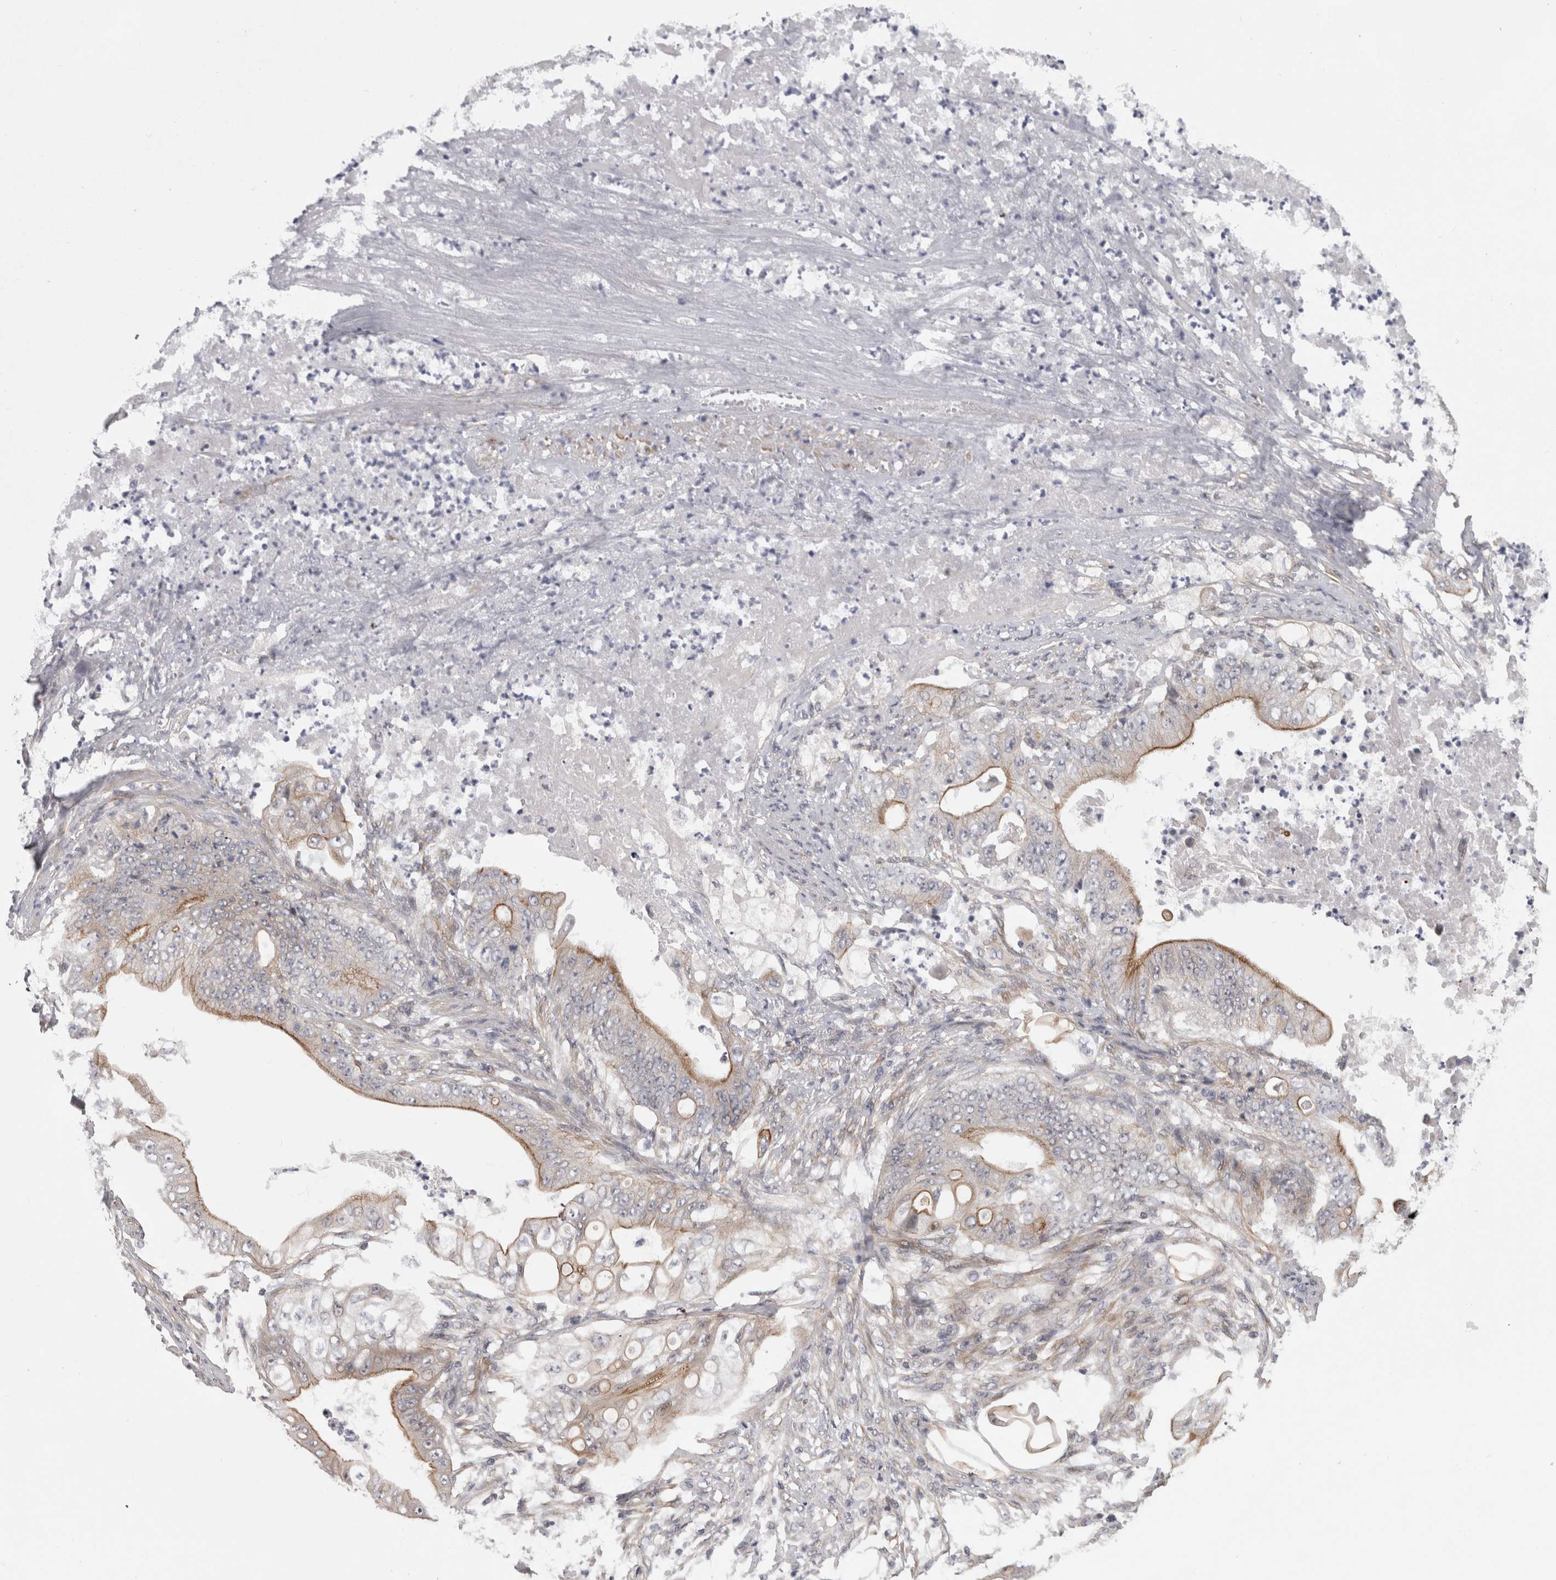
{"staining": {"intensity": "moderate", "quantity": "<25%", "location": "cytoplasmic/membranous"}, "tissue": "stomach cancer", "cell_type": "Tumor cells", "image_type": "cancer", "snomed": [{"axis": "morphology", "description": "Adenocarcinoma, NOS"}, {"axis": "topography", "description": "Stomach"}], "caption": "DAB immunohistochemical staining of human stomach adenocarcinoma displays moderate cytoplasmic/membranous protein expression in approximately <25% of tumor cells.", "gene": "RMDN1", "patient": {"sex": "female", "age": 73}}